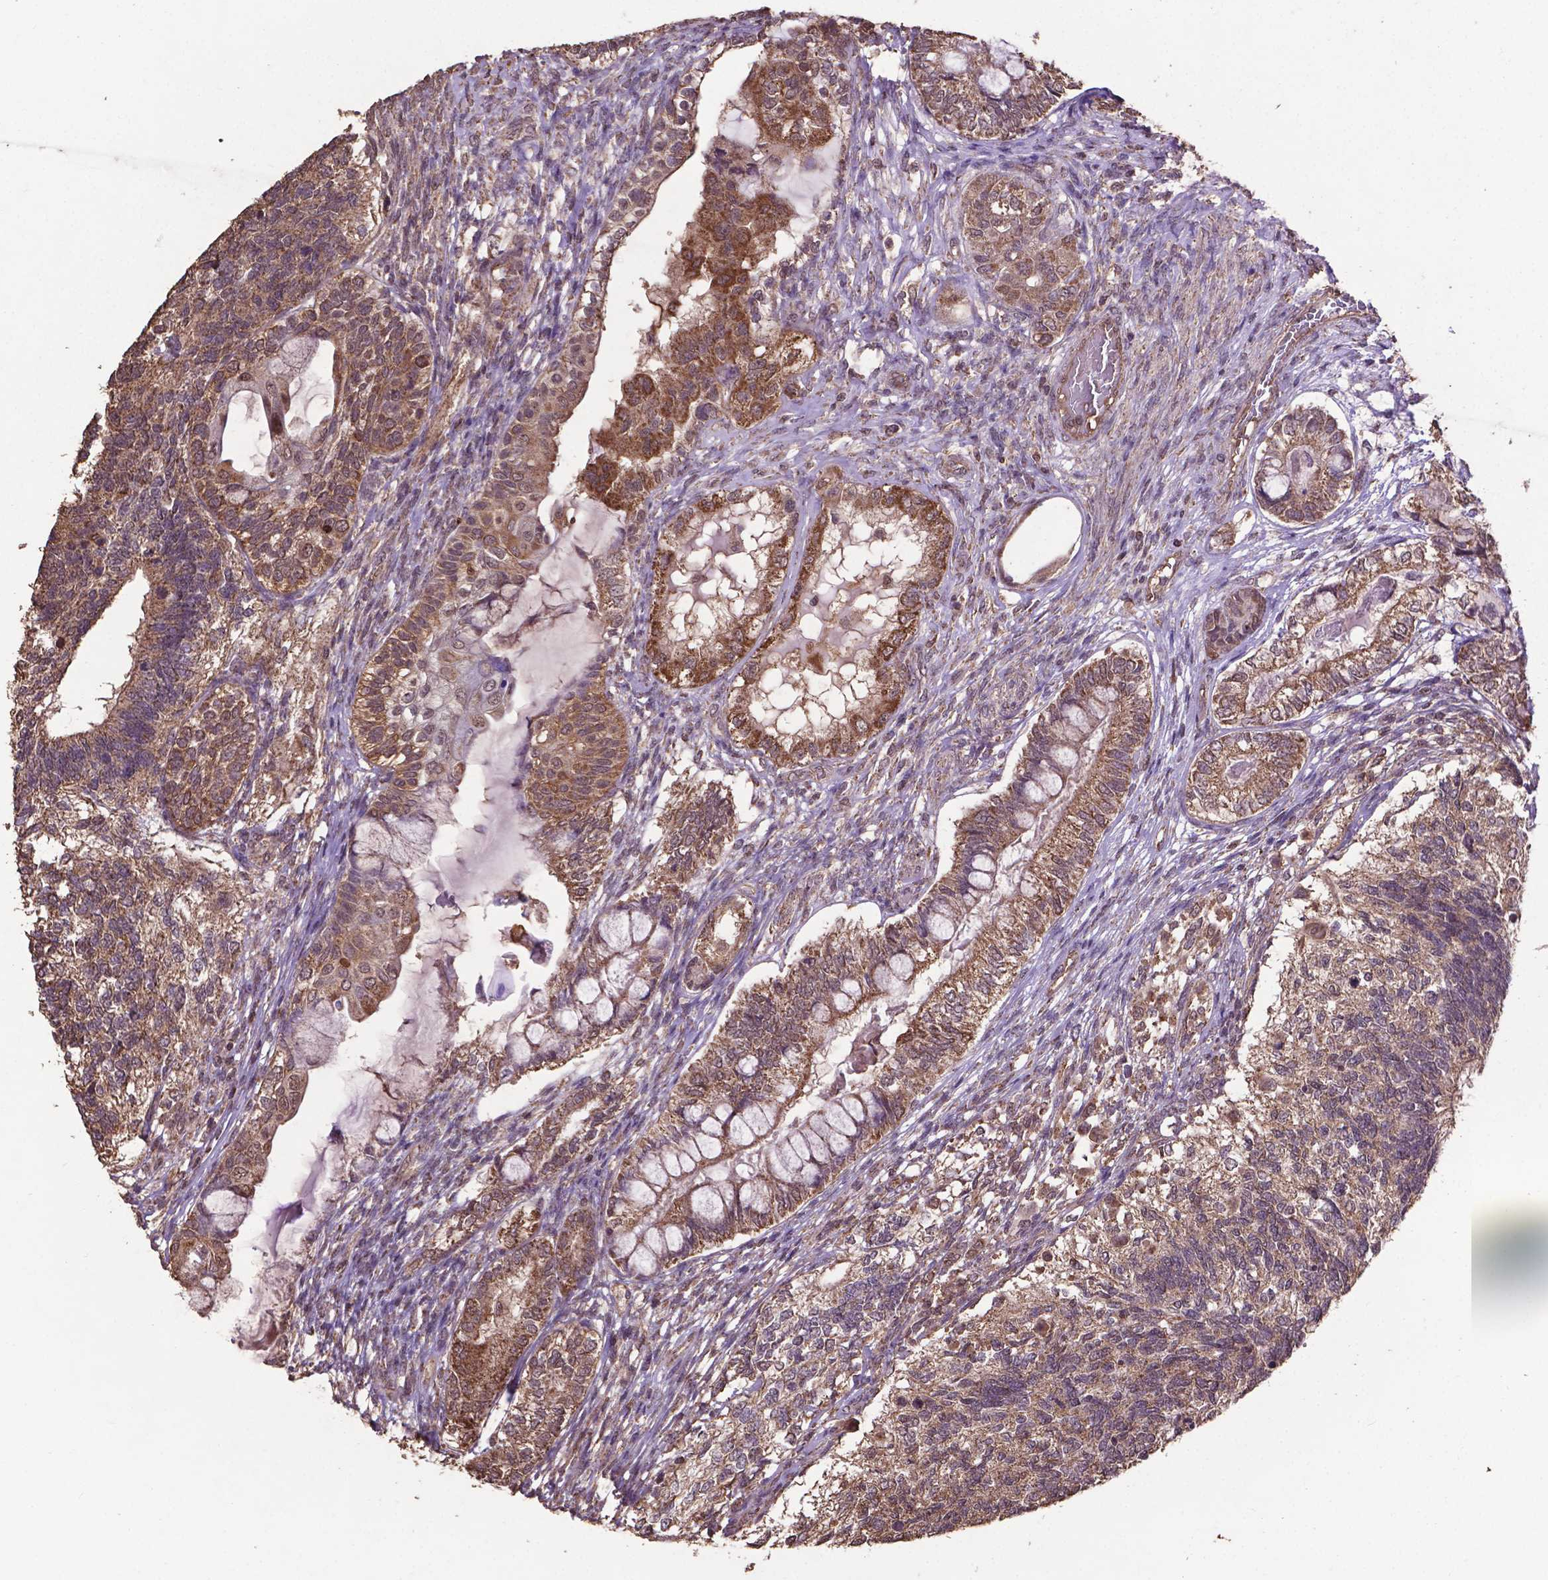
{"staining": {"intensity": "moderate", "quantity": ">75%", "location": "cytoplasmic/membranous"}, "tissue": "testis cancer", "cell_type": "Tumor cells", "image_type": "cancer", "snomed": [{"axis": "morphology", "description": "Seminoma, NOS"}, {"axis": "morphology", "description": "Carcinoma, Embryonal, NOS"}, {"axis": "topography", "description": "Testis"}], "caption": "IHC histopathology image of neoplastic tissue: testis cancer stained using immunohistochemistry shows medium levels of moderate protein expression localized specifically in the cytoplasmic/membranous of tumor cells, appearing as a cytoplasmic/membranous brown color.", "gene": "DCAF1", "patient": {"sex": "male", "age": 41}}